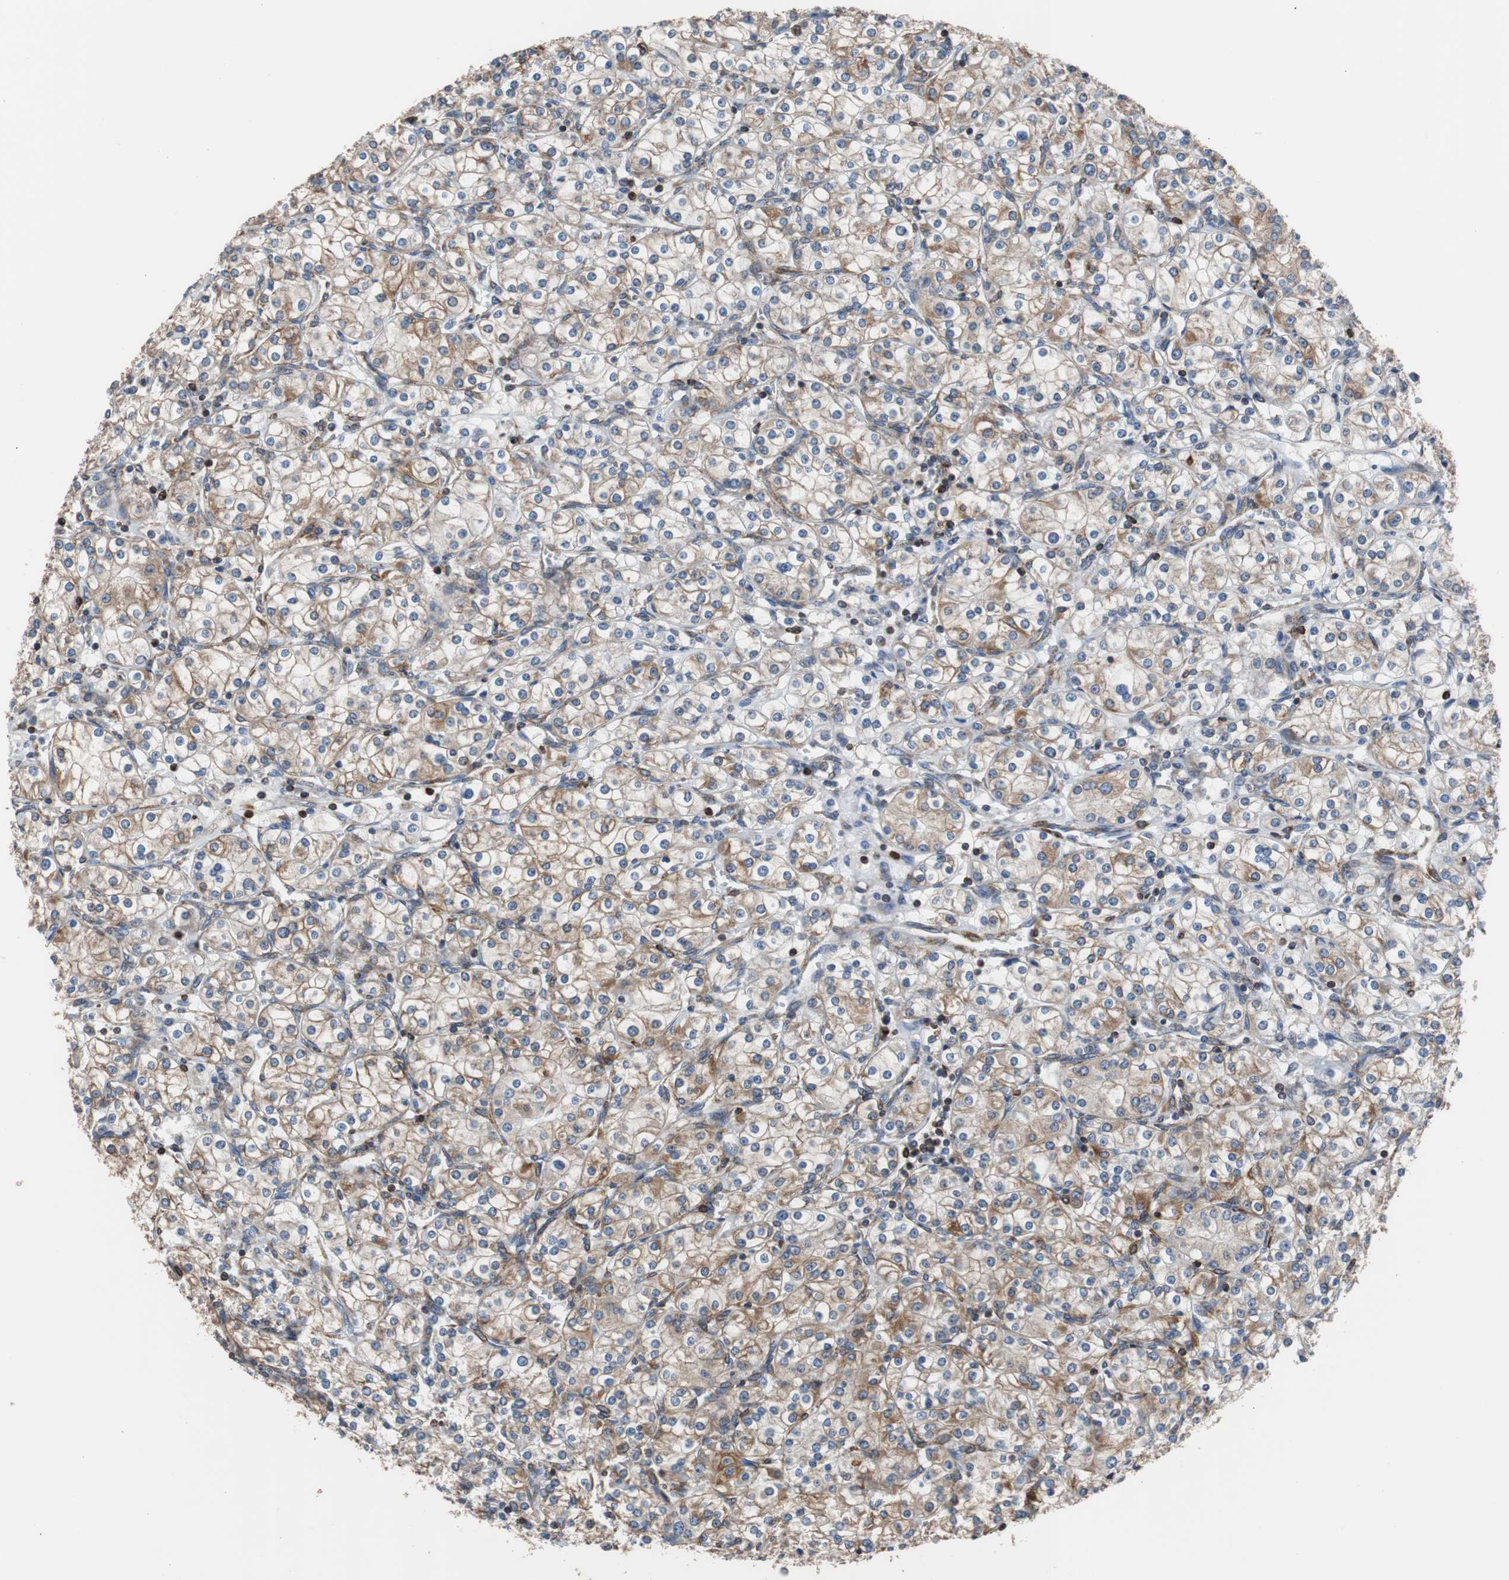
{"staining": {"intensity": "weak", "quantity": ">75%", "location": "cytoplasmic/membranous"}, "tissue": "renal cancer", "cell_type": "Tumor cells", "image_type": "cancer", "snomed": [{"axis": "morphology", "description": "Adenocarcinoma, NOS"}, {"axis": "topography", "description": "Kidney"}], "caption": "Approximately >75% of tumor cells in human renal cancer (adenocarcinoma) reveal weak cytoplasmic/membranous protein expression as visualized by brown immunohistochemical staining.", "gene": "PBXIP1", "patient": {"sex": "male", "age": 77}}